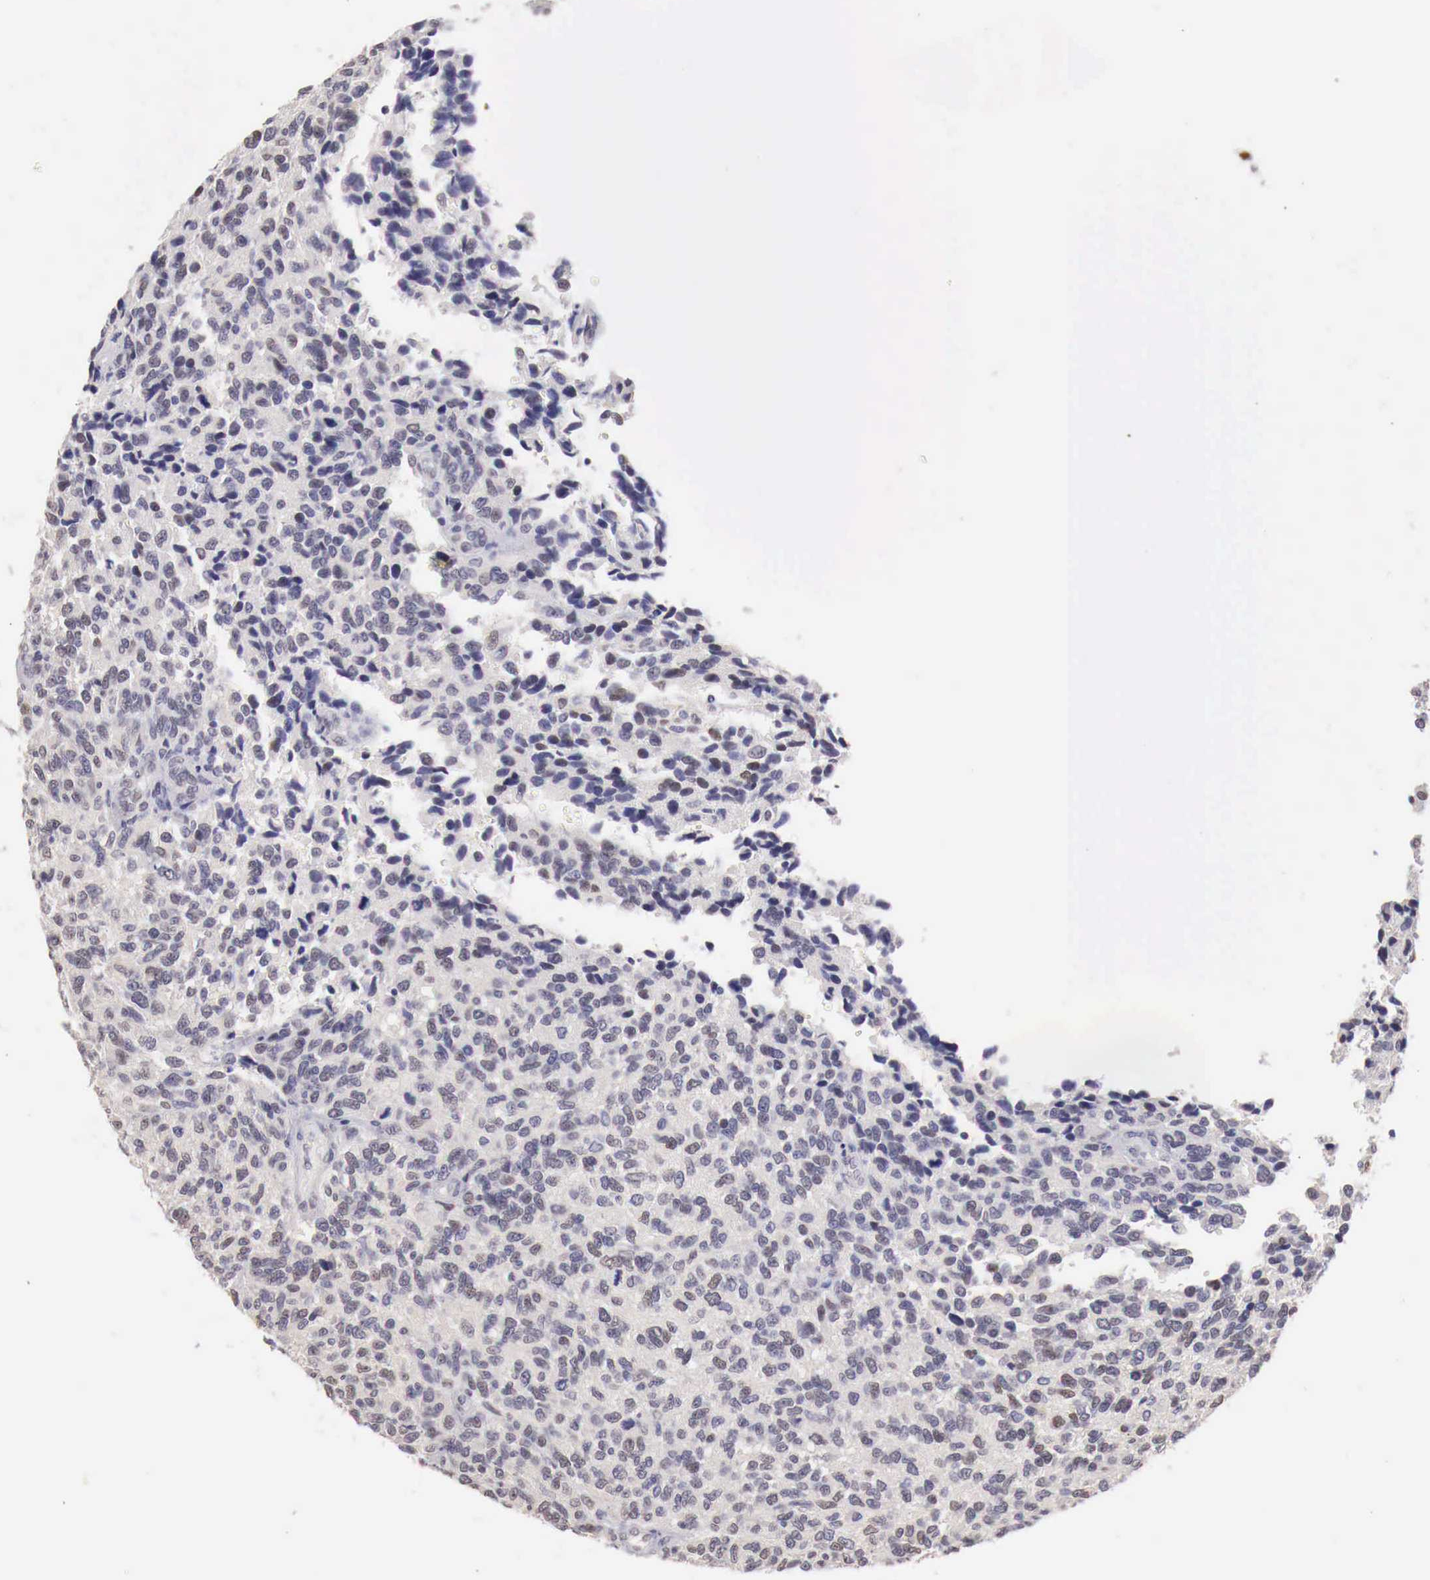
{"staining": {"intensity": "weak", "quantity": "<25%", "location": "nuclear"}, "tissue": "glioma", "cell_type": "Tumor cells", "image_type": "cancer", "snomed": [{"axis": "morphology", "description": "Glioma, malignant, High grade"}, {"axis": "topography", "description": "Brain"}], "caption": "A high-resolution micrograph shows immunohistochemistry (IHC) staining of glioma, which displays no significant staining in tumor cells. (DAB immunohistochemistry with hematoxylin counter stain).", "gene": "UBA1", "patient": {"sex": "male", "age": 77}}